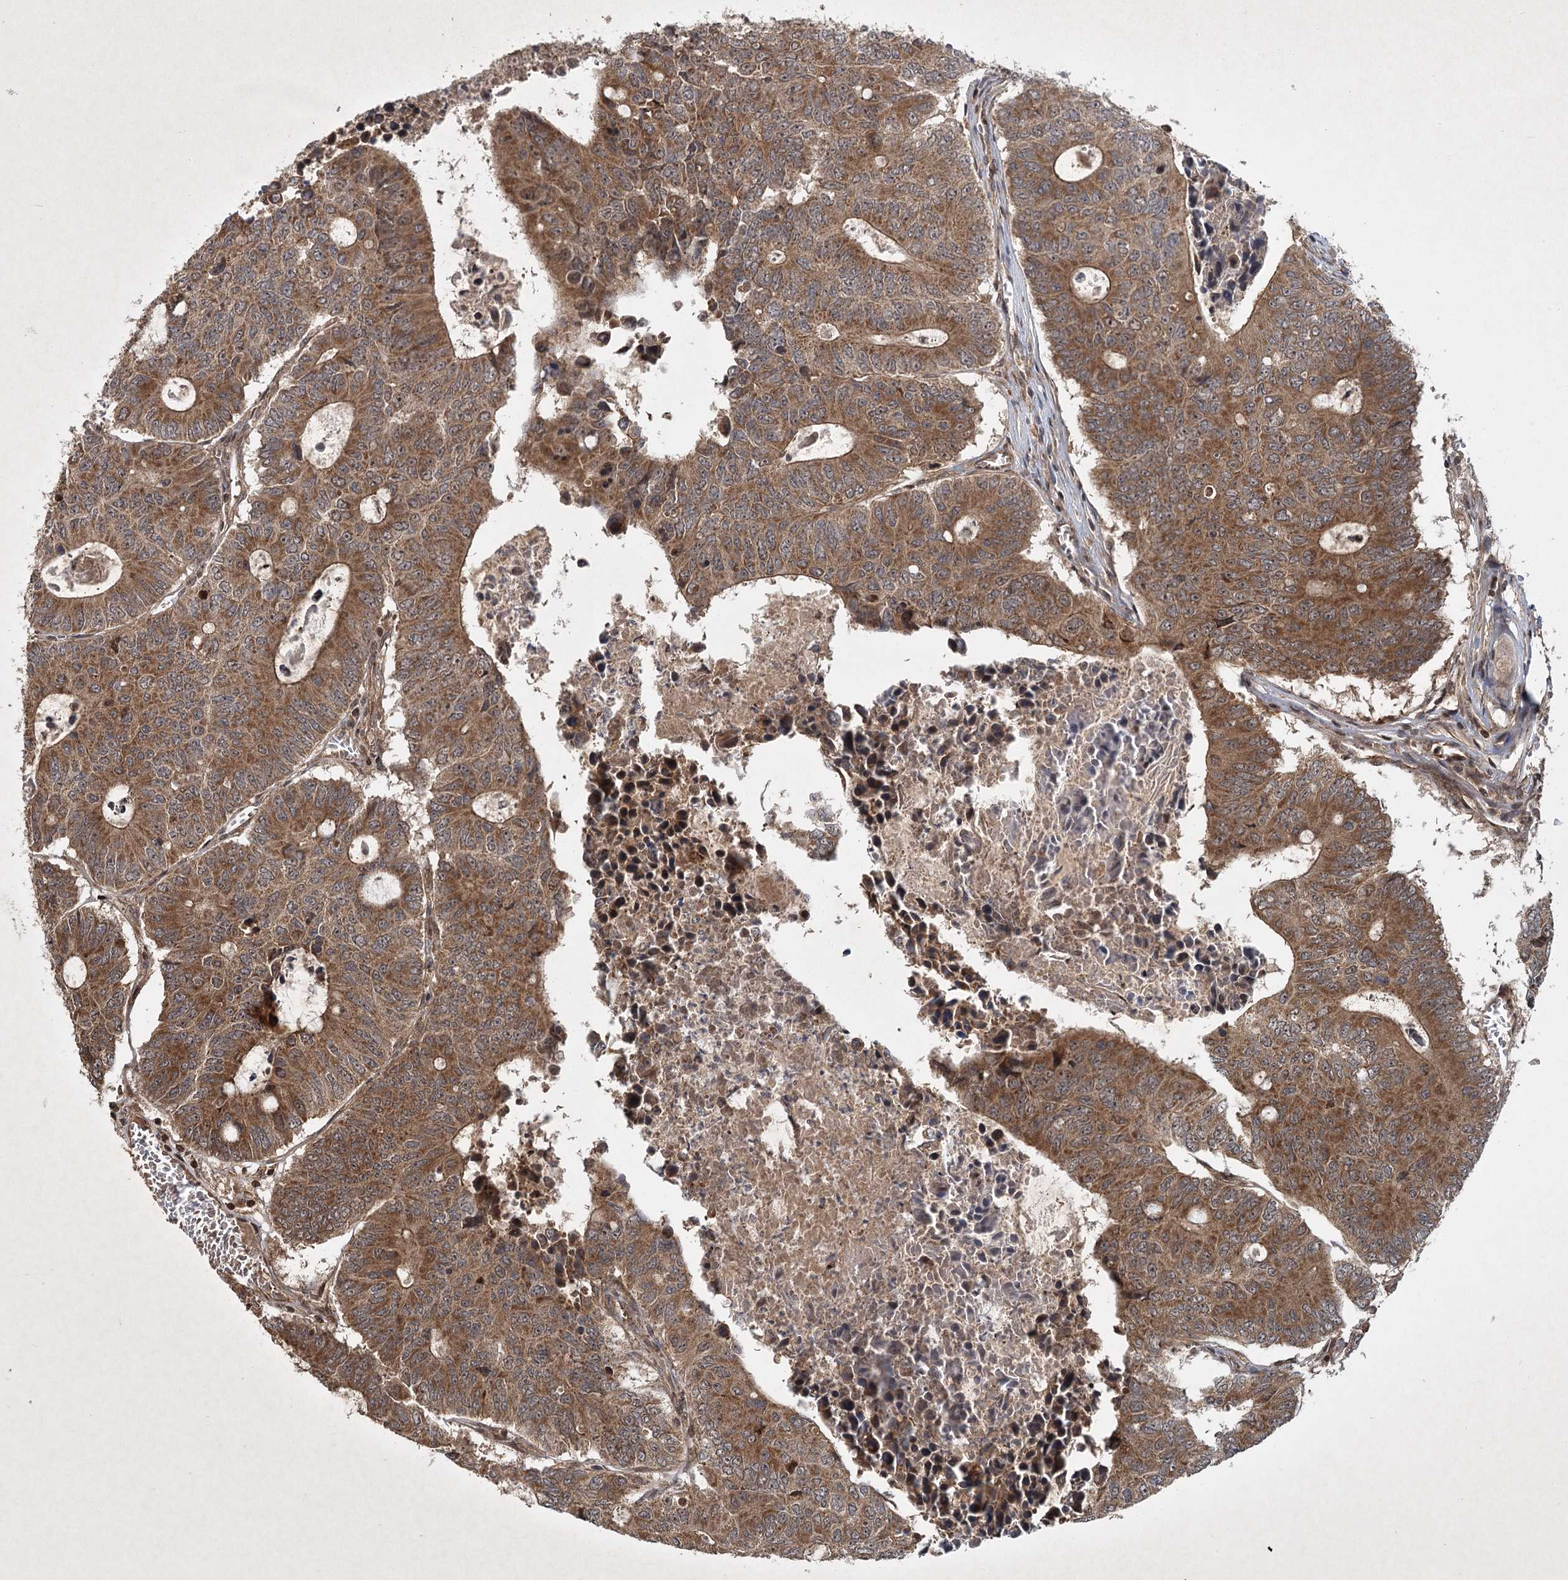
{"staining": {"intensity": "moderate", "quantity": ">75%", "location": "cytoplasmic/membranous"}, "tissue": "colorectal cancer", "cell_type": "Tumor cells", "image_type": "cancer", "snomed": [{"axis": "morphology", "description": "Adenocarcinoma, NOS"}, {"axis": "topography", "description": "Colon"}], "caption": "Colorectal cancer tissue reveals moderate cytoplasmic/membranous positivity in about >75% of tumor cells", "gene": "INSIG2", "patient": {"sex": "male", "age": 87}}